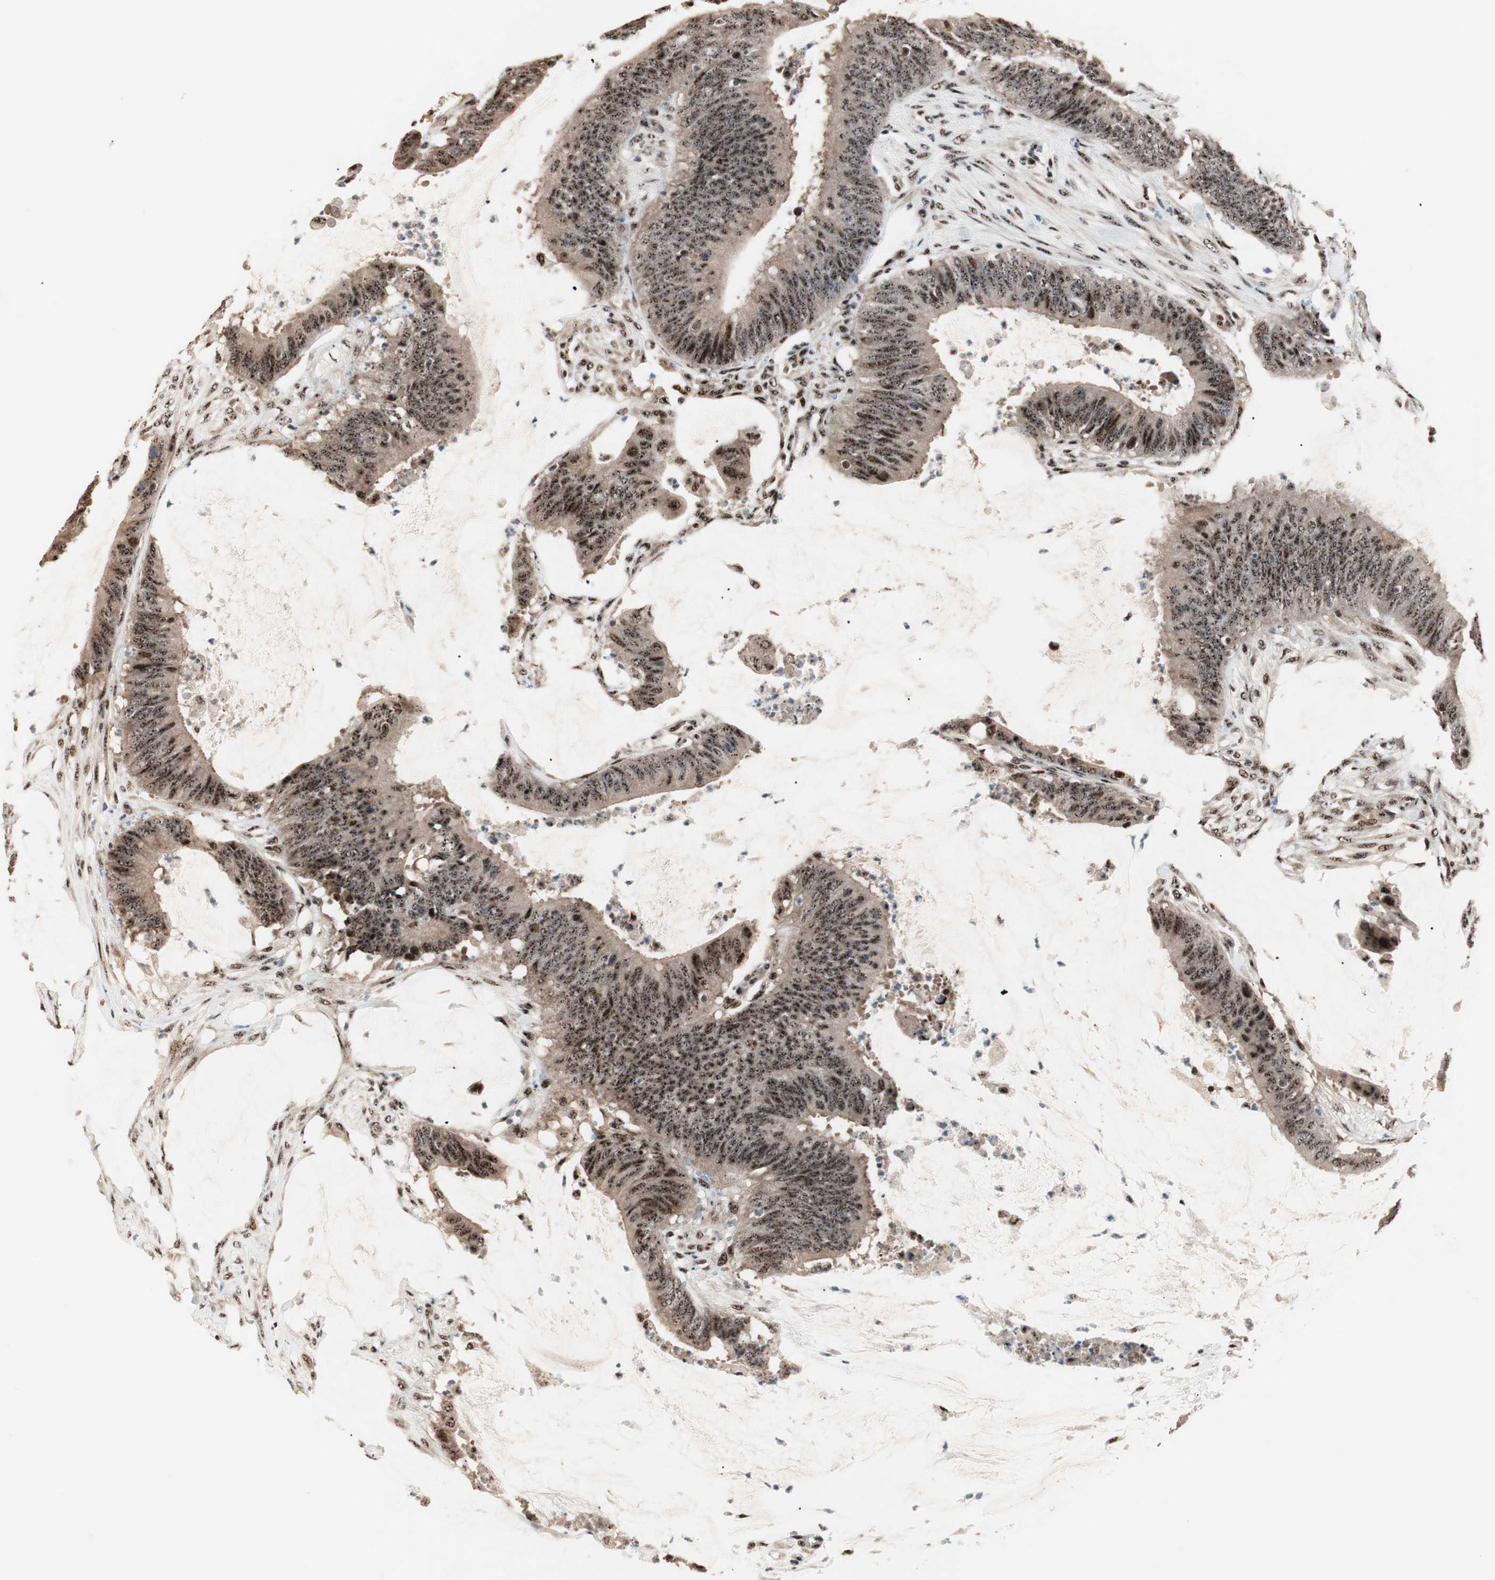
{"staining": {"intensity": "strong", "quantity": ">75%", "location": "cytoplasmic/membranous,nuclear"}, "tissue": "colorectal cancer", "cell_type": "Tumor cells", "image_type": "cancer", "snomed": [{"axis": "morphology", "description": "Adenocarcinoma, NOS"}, {"axis": "topography", "description": "Rectum"}], "caption": "A high-resolution histopathology image shows immunohistochemistry staining of adenocarcinoma (colorectal), which shows strong cytoplasmic/membranous and nuclear staining in about >75% of tumor cells. Nuclei are stained in blue.", "gene": "NR5A2", "patient": {"sex": "female", "age": 66}}